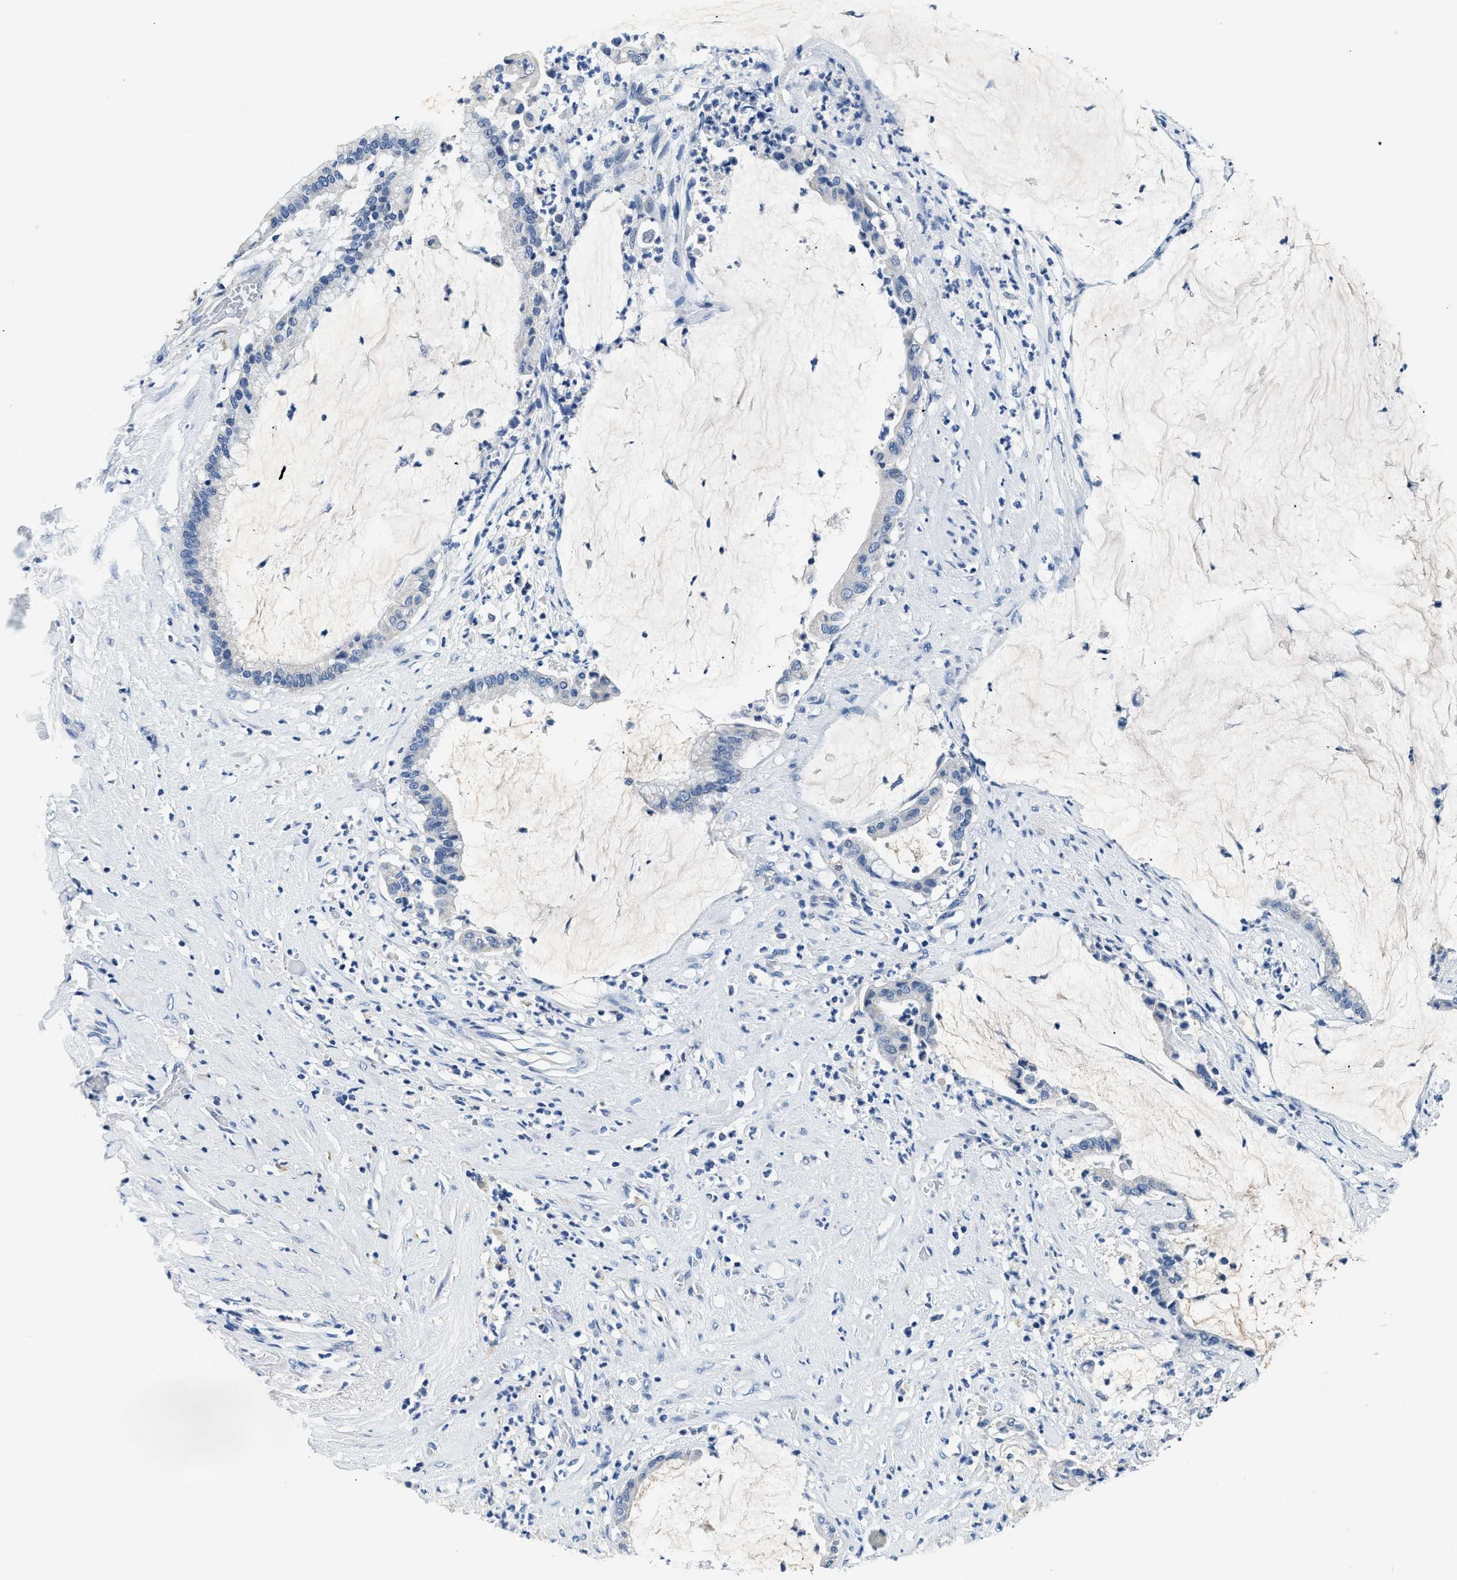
{"staining": {"intensity": "negative", "quantity": "none", "location": "none"}, "tissue": "pancreatic cancer", "cell_type": "Tumor cells", "image_type": "cancer", "snomed": [{"axis": "morphology", "description": "Adenocarcinoma, NOS"}, {"axis": "topography", "description": "Pancreas"}], "caption": "Immunohistochemistry photomicrograph of neoplastic tissue: human pancreatic cancer stained with DAB displays no significant protein expression in tumor cells.", "gene": "PCK2", "patient": {"sex": "male", "age": 41}}